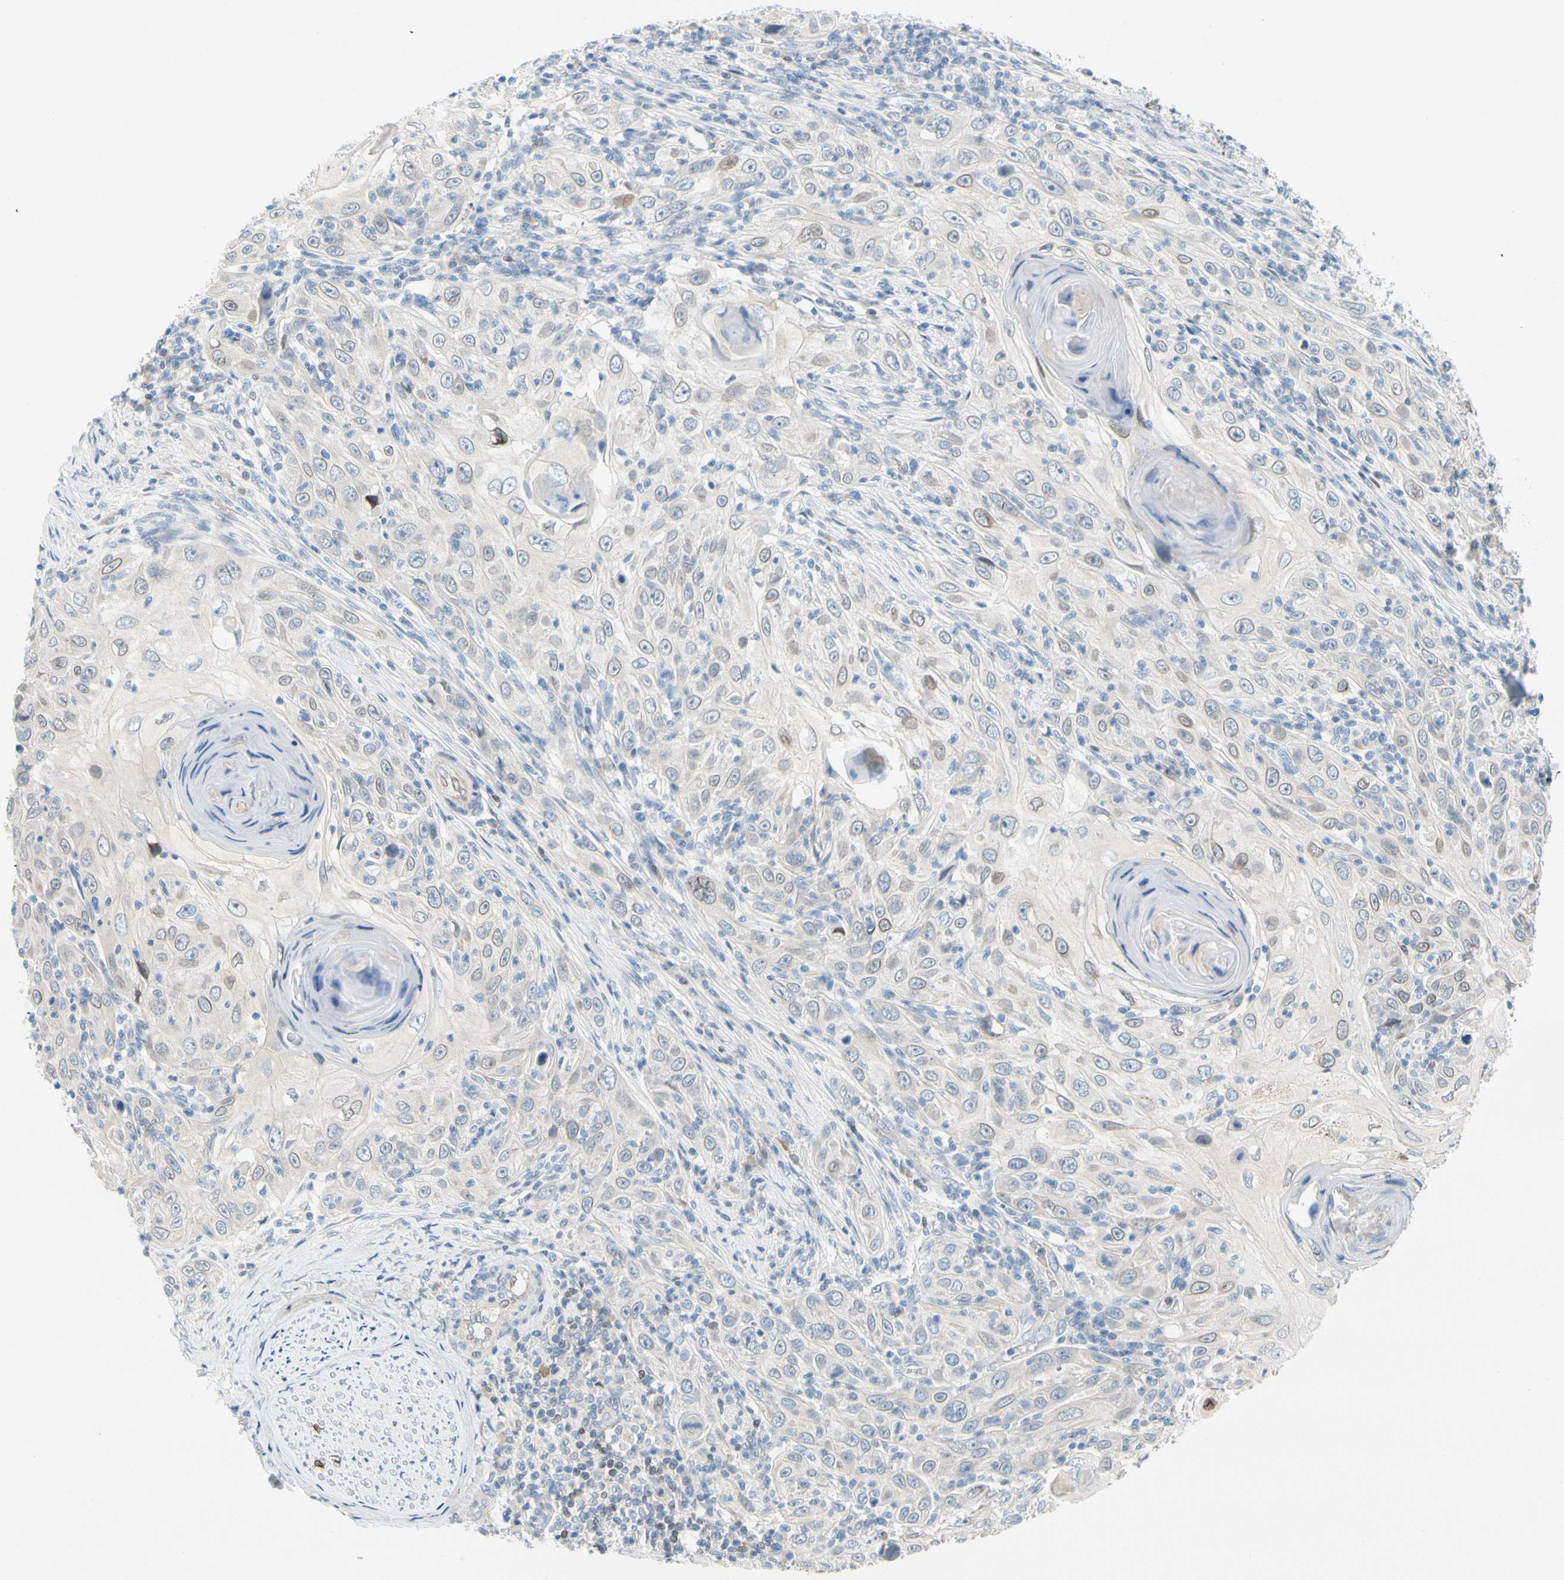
{"staining": {"intensity": "weak", "quantity": "<25%", "location": "cytoplasmic/membranous,nuclear"}, "tissue": "skin cancer", "cell_type": "Tumor cells", "image_type": "cancer", "snomed": [{"axis": "morphology", "description": "Squamous cell carcinoma, NOS"}, {"axis": "topography", "description": "Skin"}], "caption": "Tumor cells show no significant expression in squamous cell carcinoma (skin). (Stains: DAB IHC with hematoxylin counter stain, Microscopy: brightfield microscopy at high magnification).", "gene": "ZNF132", "patient": {"sex": "female", "age": 88}}